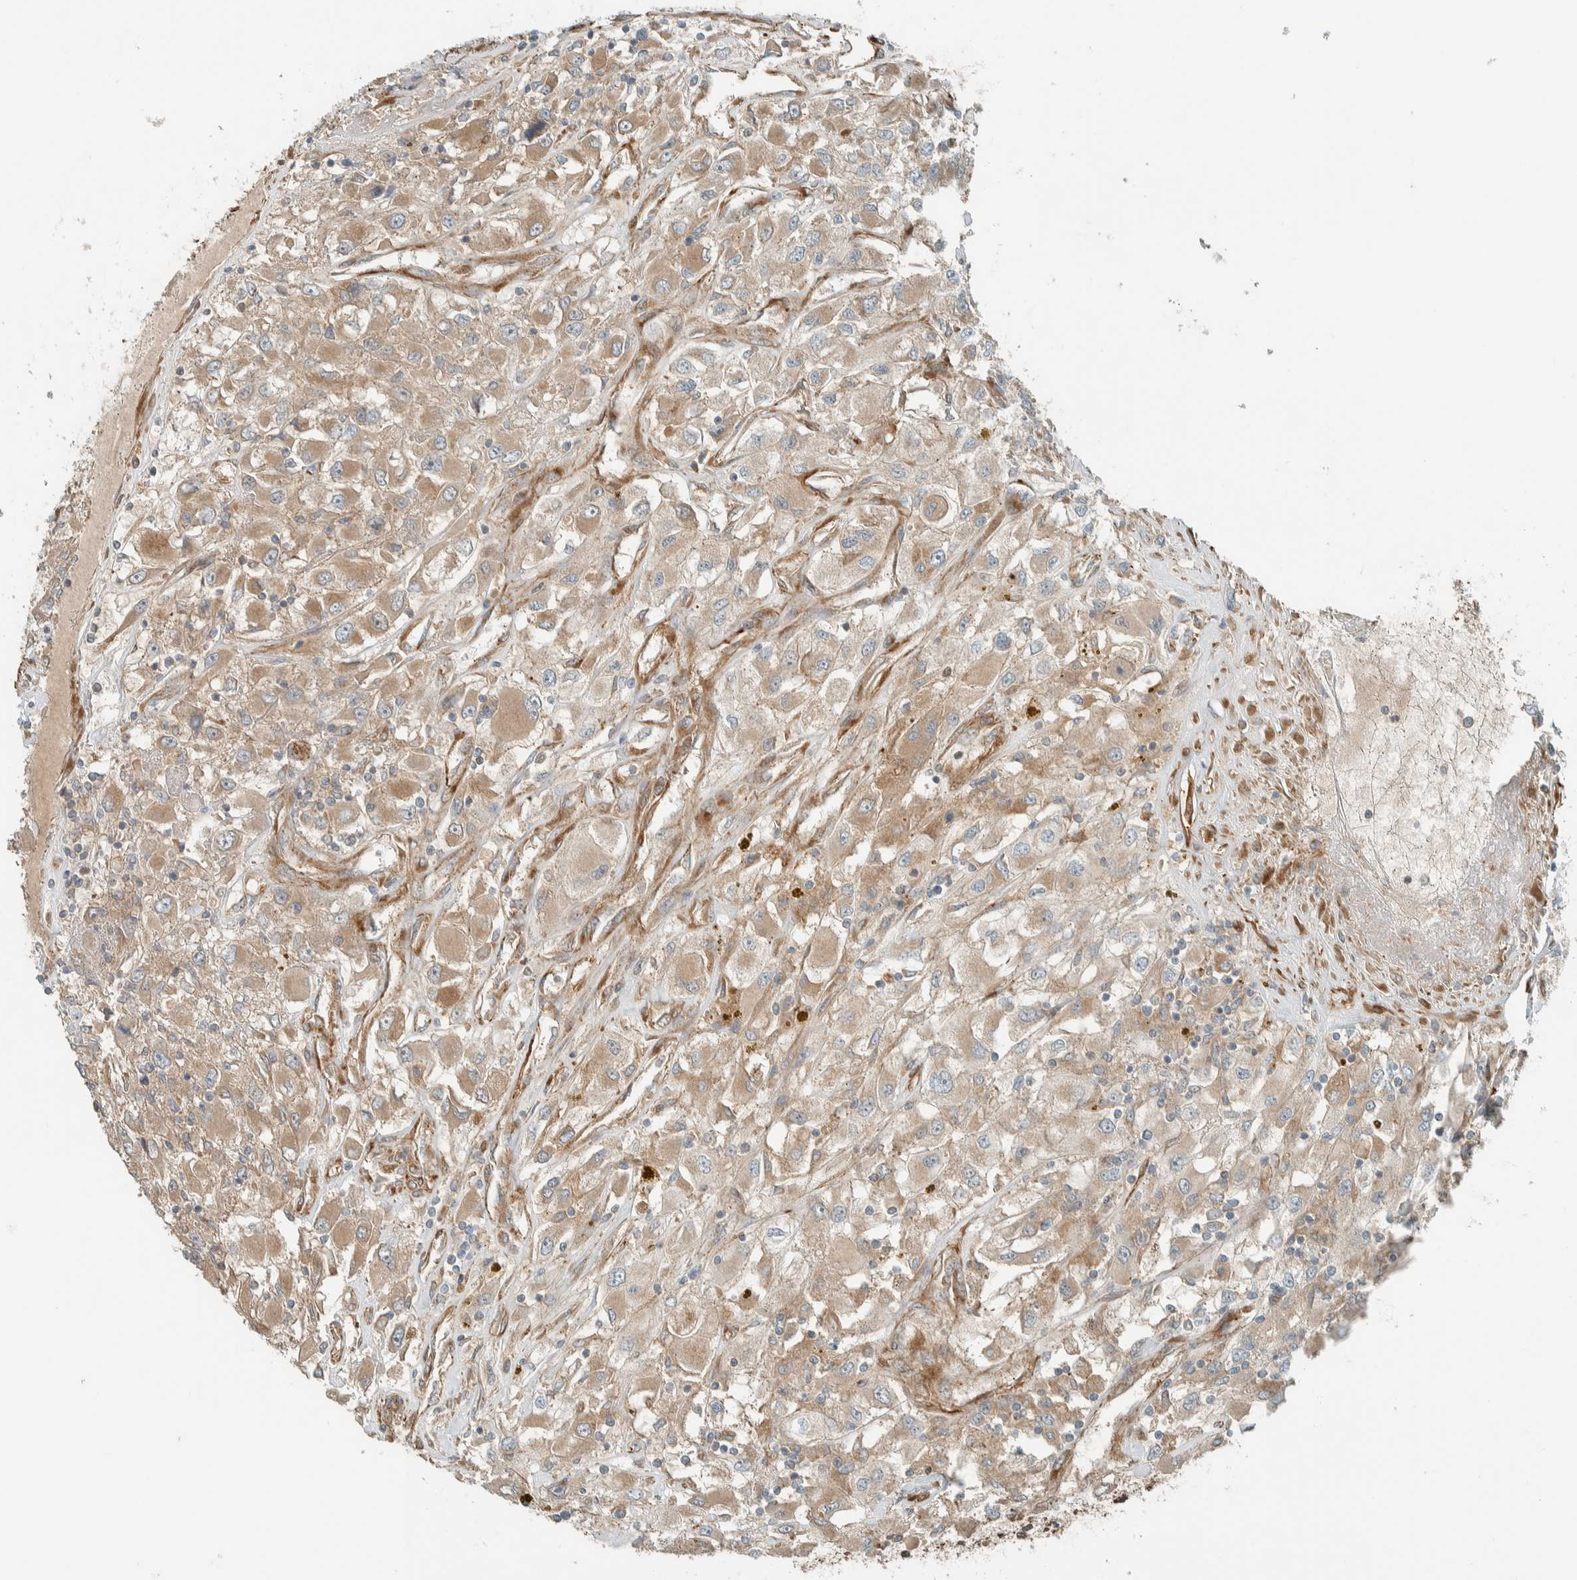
{"staining": {"intensity": "moderate", "quantity": "25%-75%", "location": "cytoplasmic/membranous"}, "tissue": "renal cancer", "cell_type": "Tumor cells", "image_type": "cancer", "snomed": [{"axis": "morphology", "description": "Adenocarcinoma, NOS"}, {"axis": "topography", "description": "Kidney"}], "caption": "Adenocarcinoma (renal) stained for a protein (brown) demonstrates moderate cytoplasmic/membranous positive staining in approximately 25%-75% of tumor cells.", "gene": "EXOC7", "patient": {"sex": "female", "age": 52}}